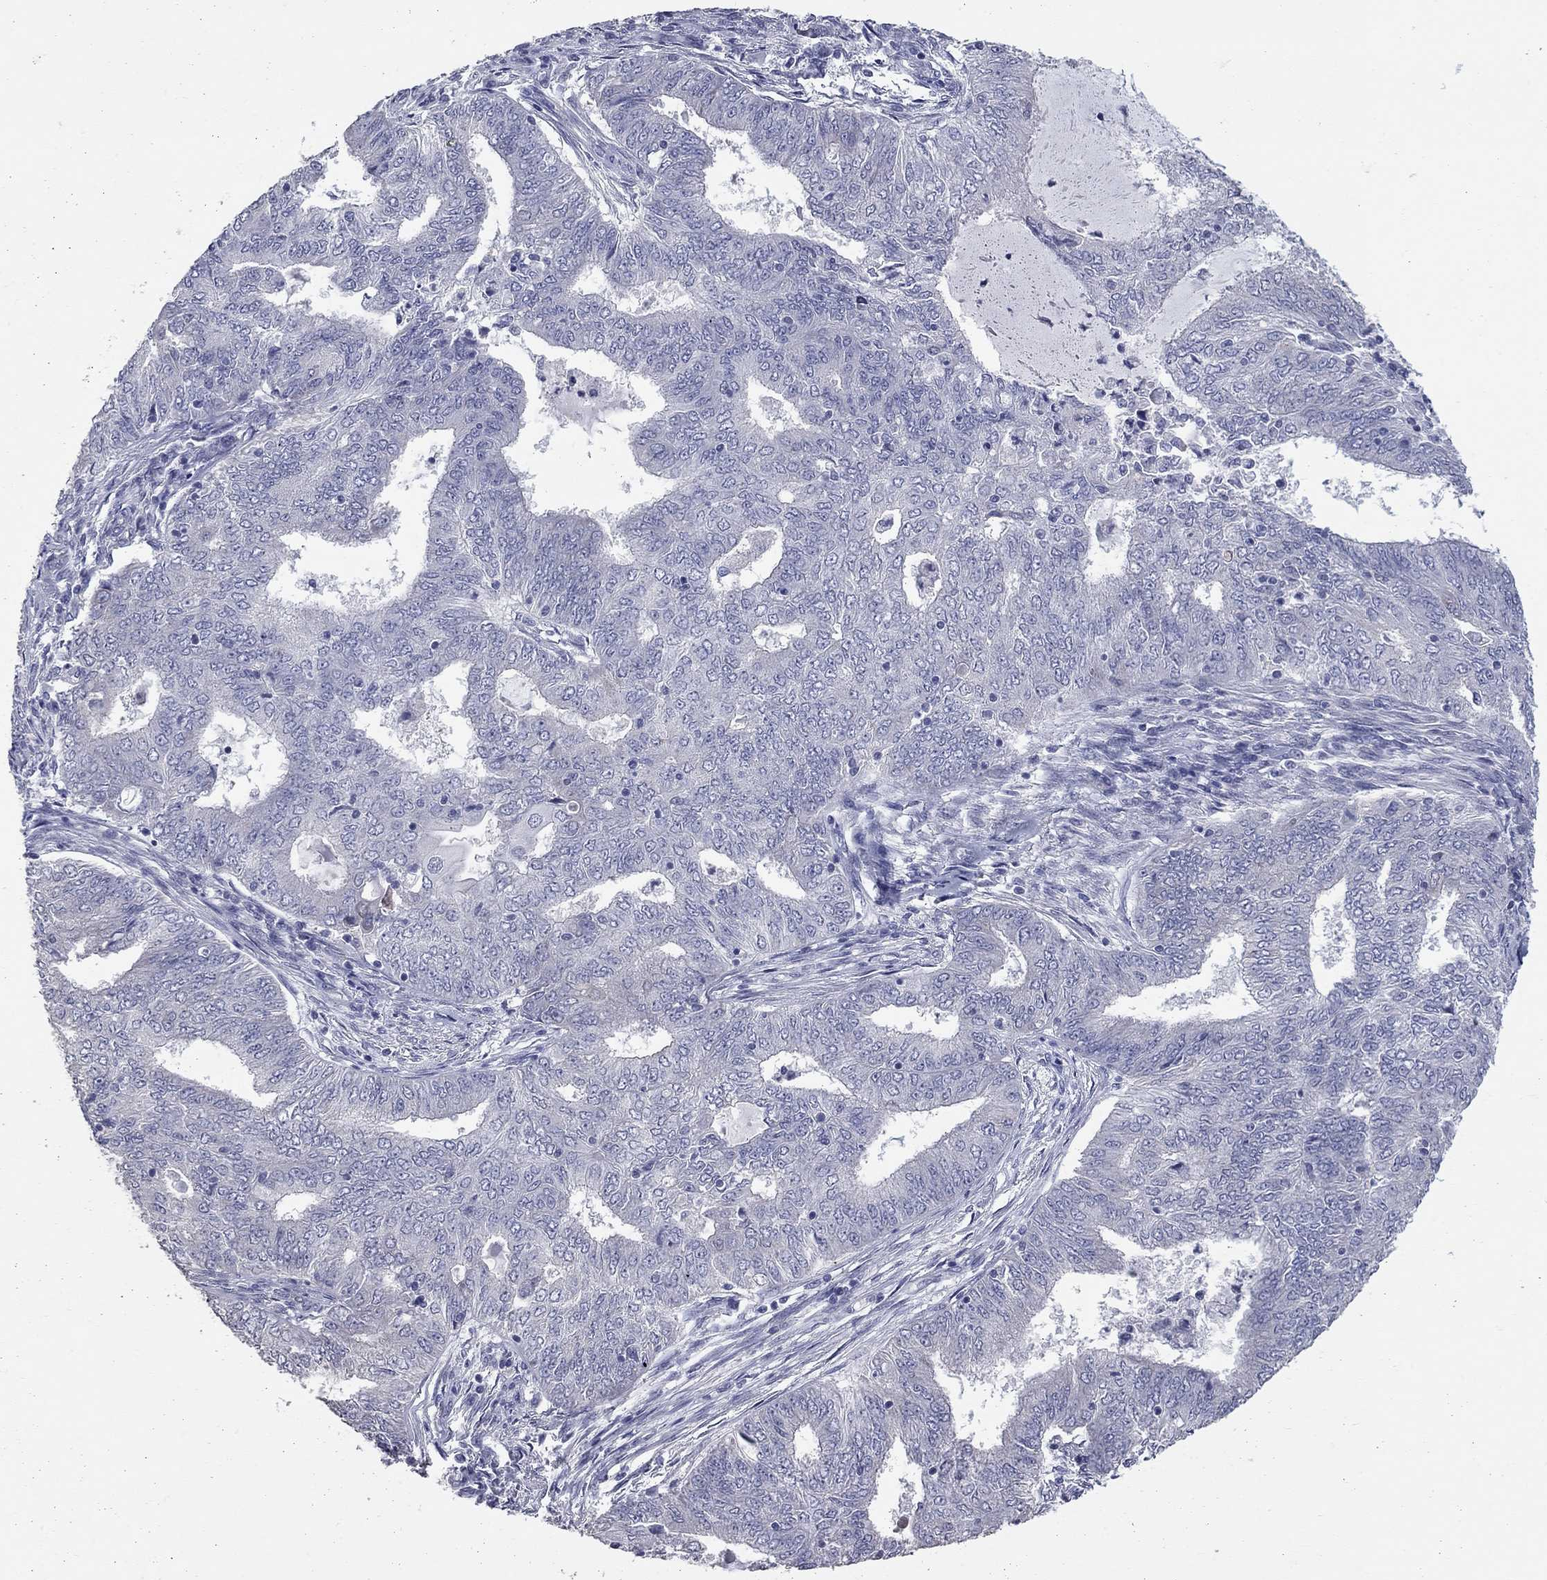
{"staining": {"intensity": "negative", "quantity": "none", "location": "none"}, "tissue": "endometrial cancer", "cell_type": "Tumor cells", "image_type": "cancer", "snomed": [{"axis": "morphology", "description": "Adenocarcinoma, NOS"}, {"axis": "topography", "description": "Endometrium"}], "caption": "This is an immunohistochemistry (IHC) photomicrograph of human endometrial cancer. There is no positivity in tumor cells.", "gene": "SHOC2", "patient": {"sex": "female", "age": 62}}